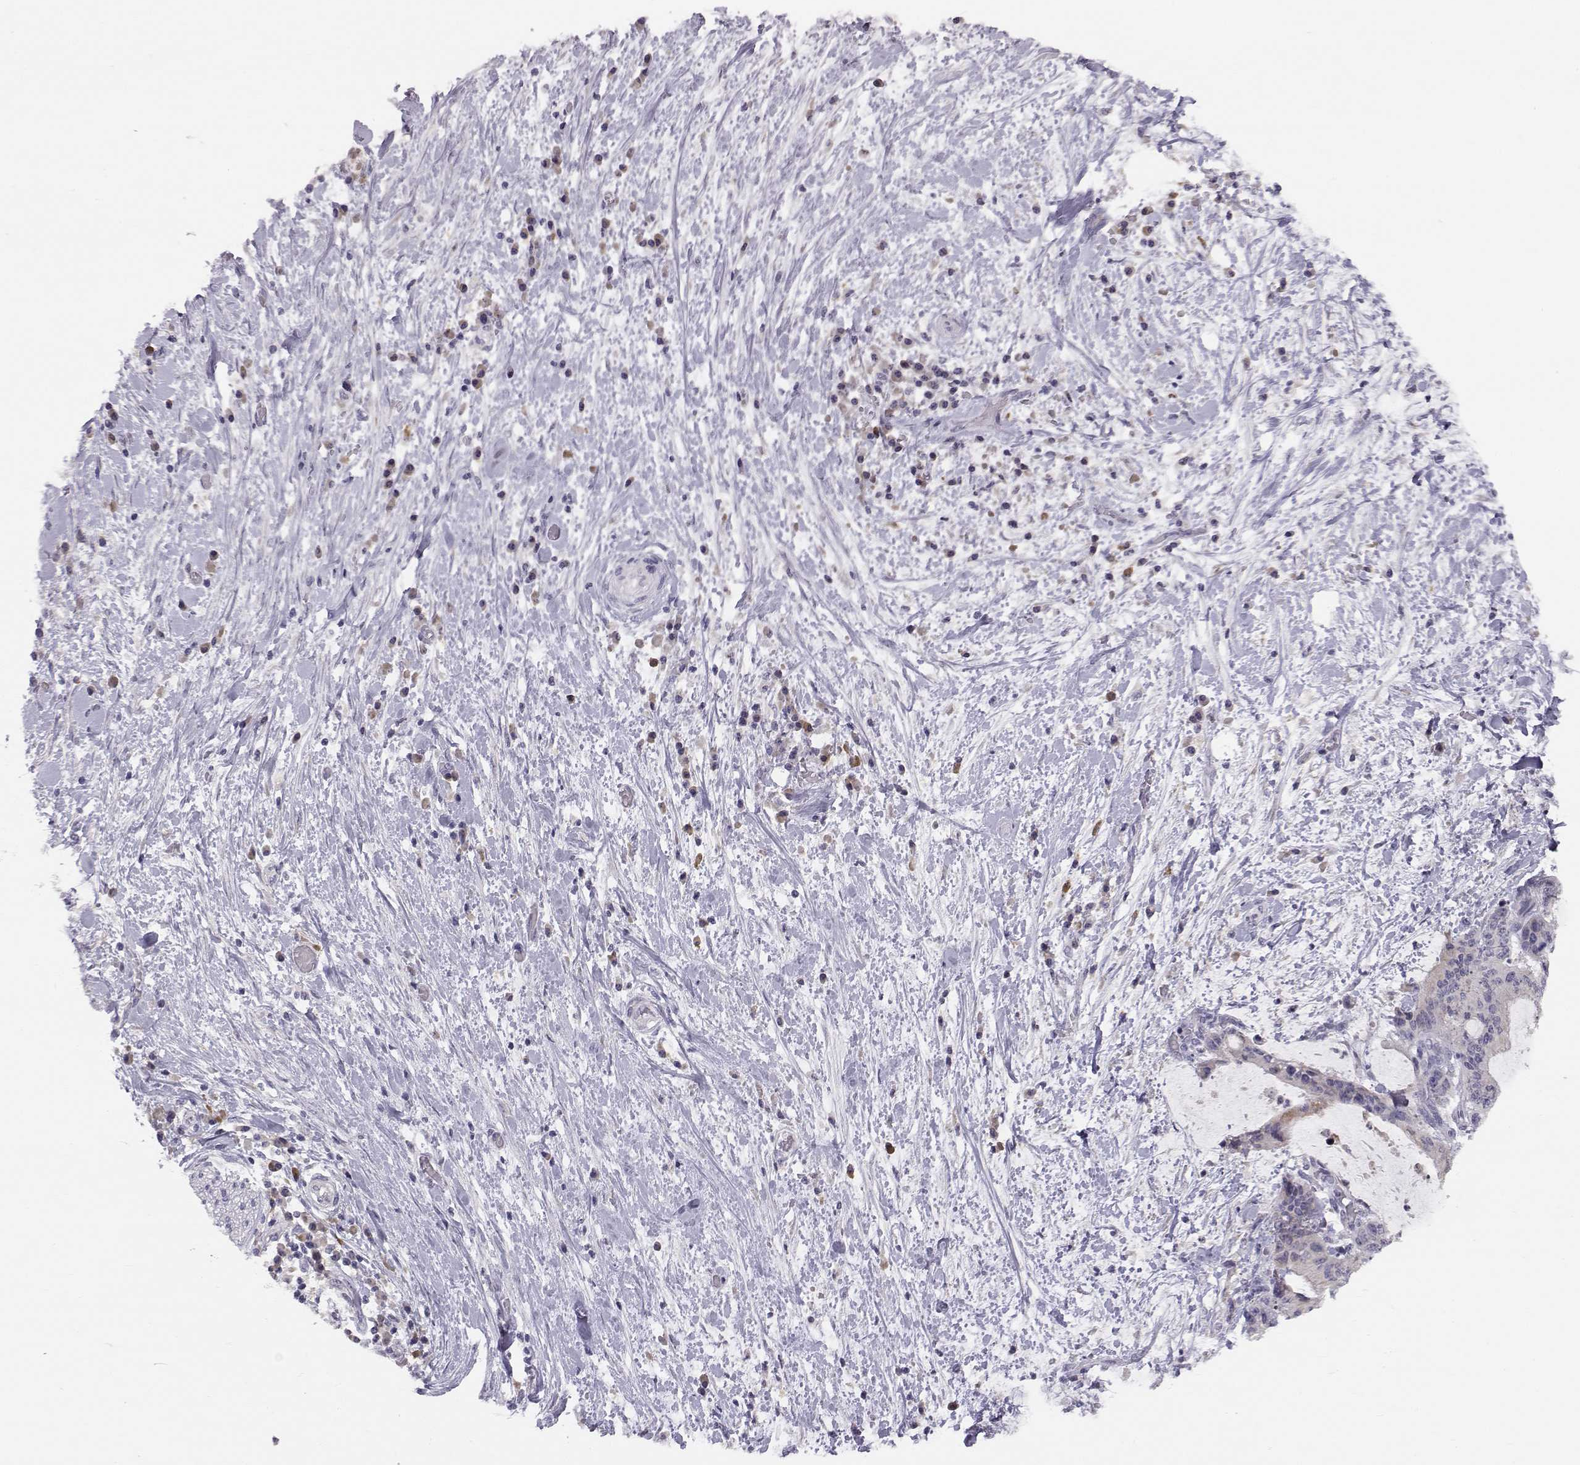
{"staining": {"intensity": "weak", "quantity": ">75%", "location": "cytoplasmic/membranous"}, "tissue": "liver cancer", "cell_type": "Tumor cells", "image_type": "cancer", "snomed": [{"axis": "morphology", "description": "Cholangiocarcinoma"}, {"axis": "topography", "description": "Liver"}], "caption": "Immunohistochemistry (IHC) micrograph of neoplastic tissue: human liver cancer (cholangiocarcinoma) stained using IHC demonstrates low levels of weak protein expression localized specifically in the cytoplasmic/membranous of tumor cells, appearing as a cytoplasmic/membranous brown color.", "gene": "ACSL6", "patient": {"sex": "female", "age": 73}}